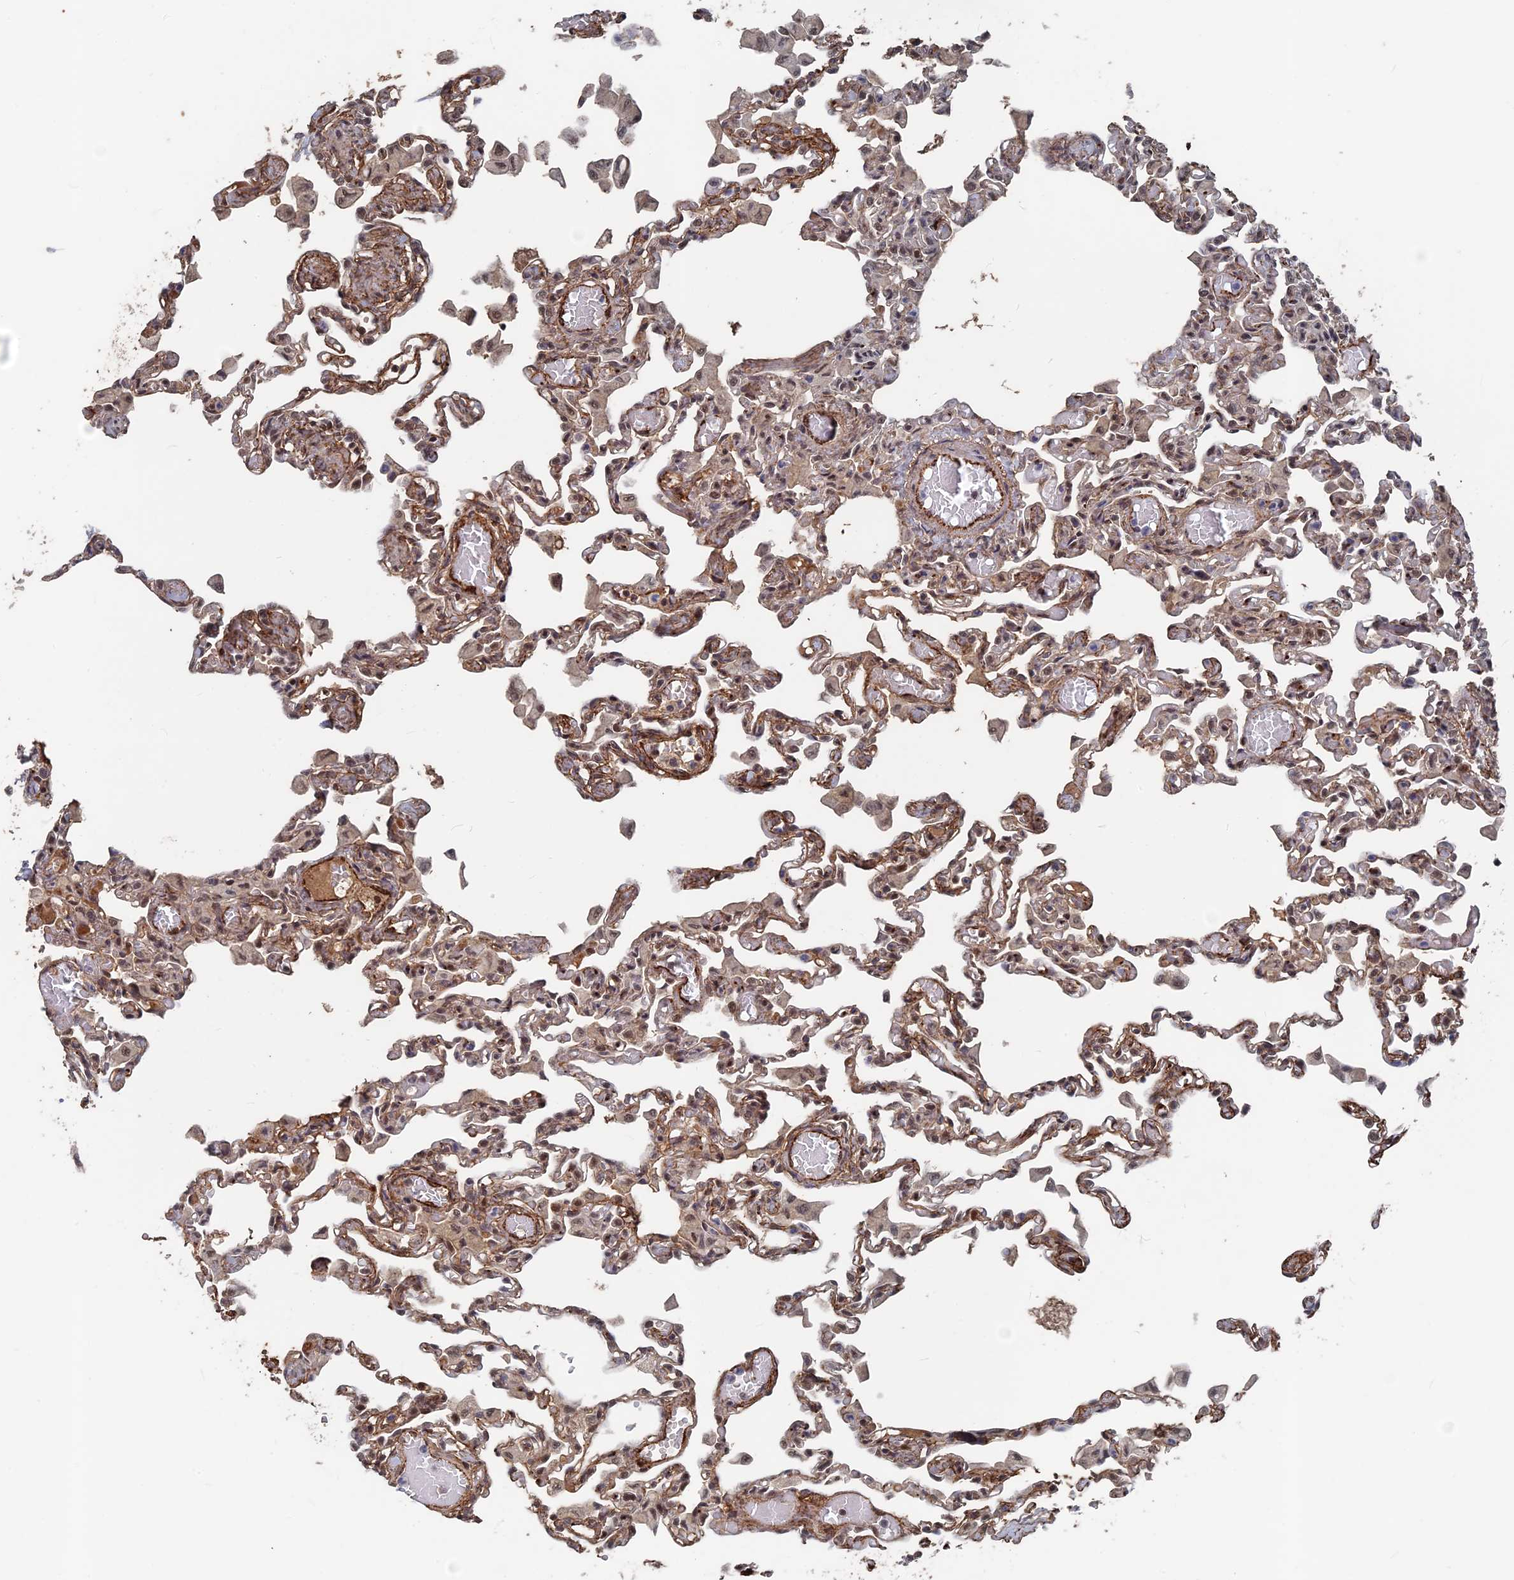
{"staining": {"intensity": "moderate", "quantity": "25%-75%", "location": "cytoplasmic/membranous,nuclear"}, "tissue": "lung", "cell_type": "Alveolar cells", "image_type": "normal", "snomed": [{"axis": "morphology", "description": "Normal tissue, NOS"}, {"axis": "topography", "description": "Bronchus"}, {"axis": "topography", "description": "Lung"}], "caption": "Immunohistochemistry of benign human lung shows medium levels of moderate cytoplasmic/membranous,nuclear expression in about 25%-75% of alveolar cells.", "gene": "SH3D21", "patient": {"sex": "female", "age": 49}}